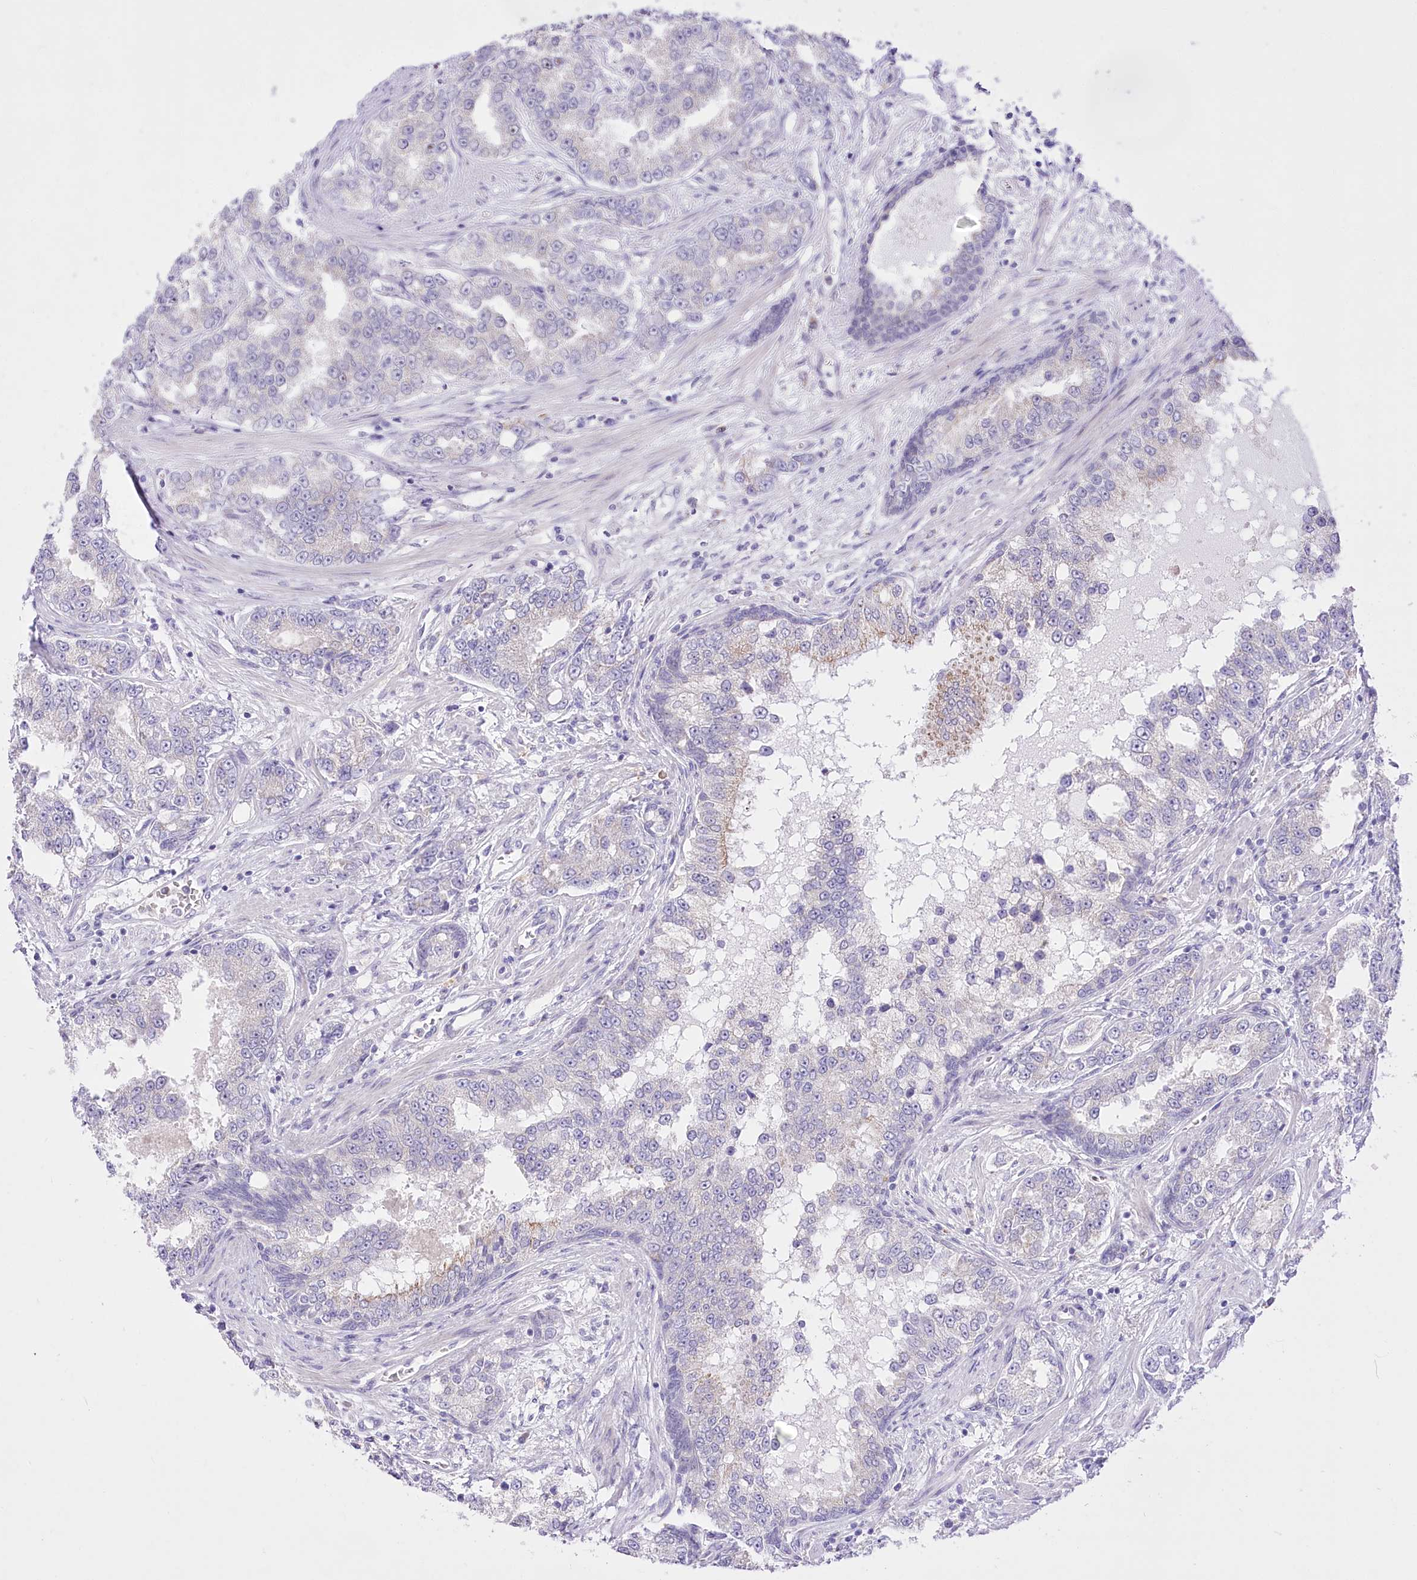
{"staining": {"intensity": "negative", "quantity": "none", "location": "none"}, "tissue": "prostate cancer", "cell_type": "Tumor cells", "image_type": "cancer", "snomed": [{"axis": "morphology", "description": "Normal tissue, NOS"}, {"axis": "morphology", "description": "Adenocarcinoma, High grade"}, {"axis": "topography", "description": "Prostate"}], "caption": "Human high-grade adenocarcinoma (prostate) stained for a protein using immunohistochemistry (IHC) displays no expression in tumor cells.", "gene": "BEND7", "patient": {"sex": "male", "age": 83}}